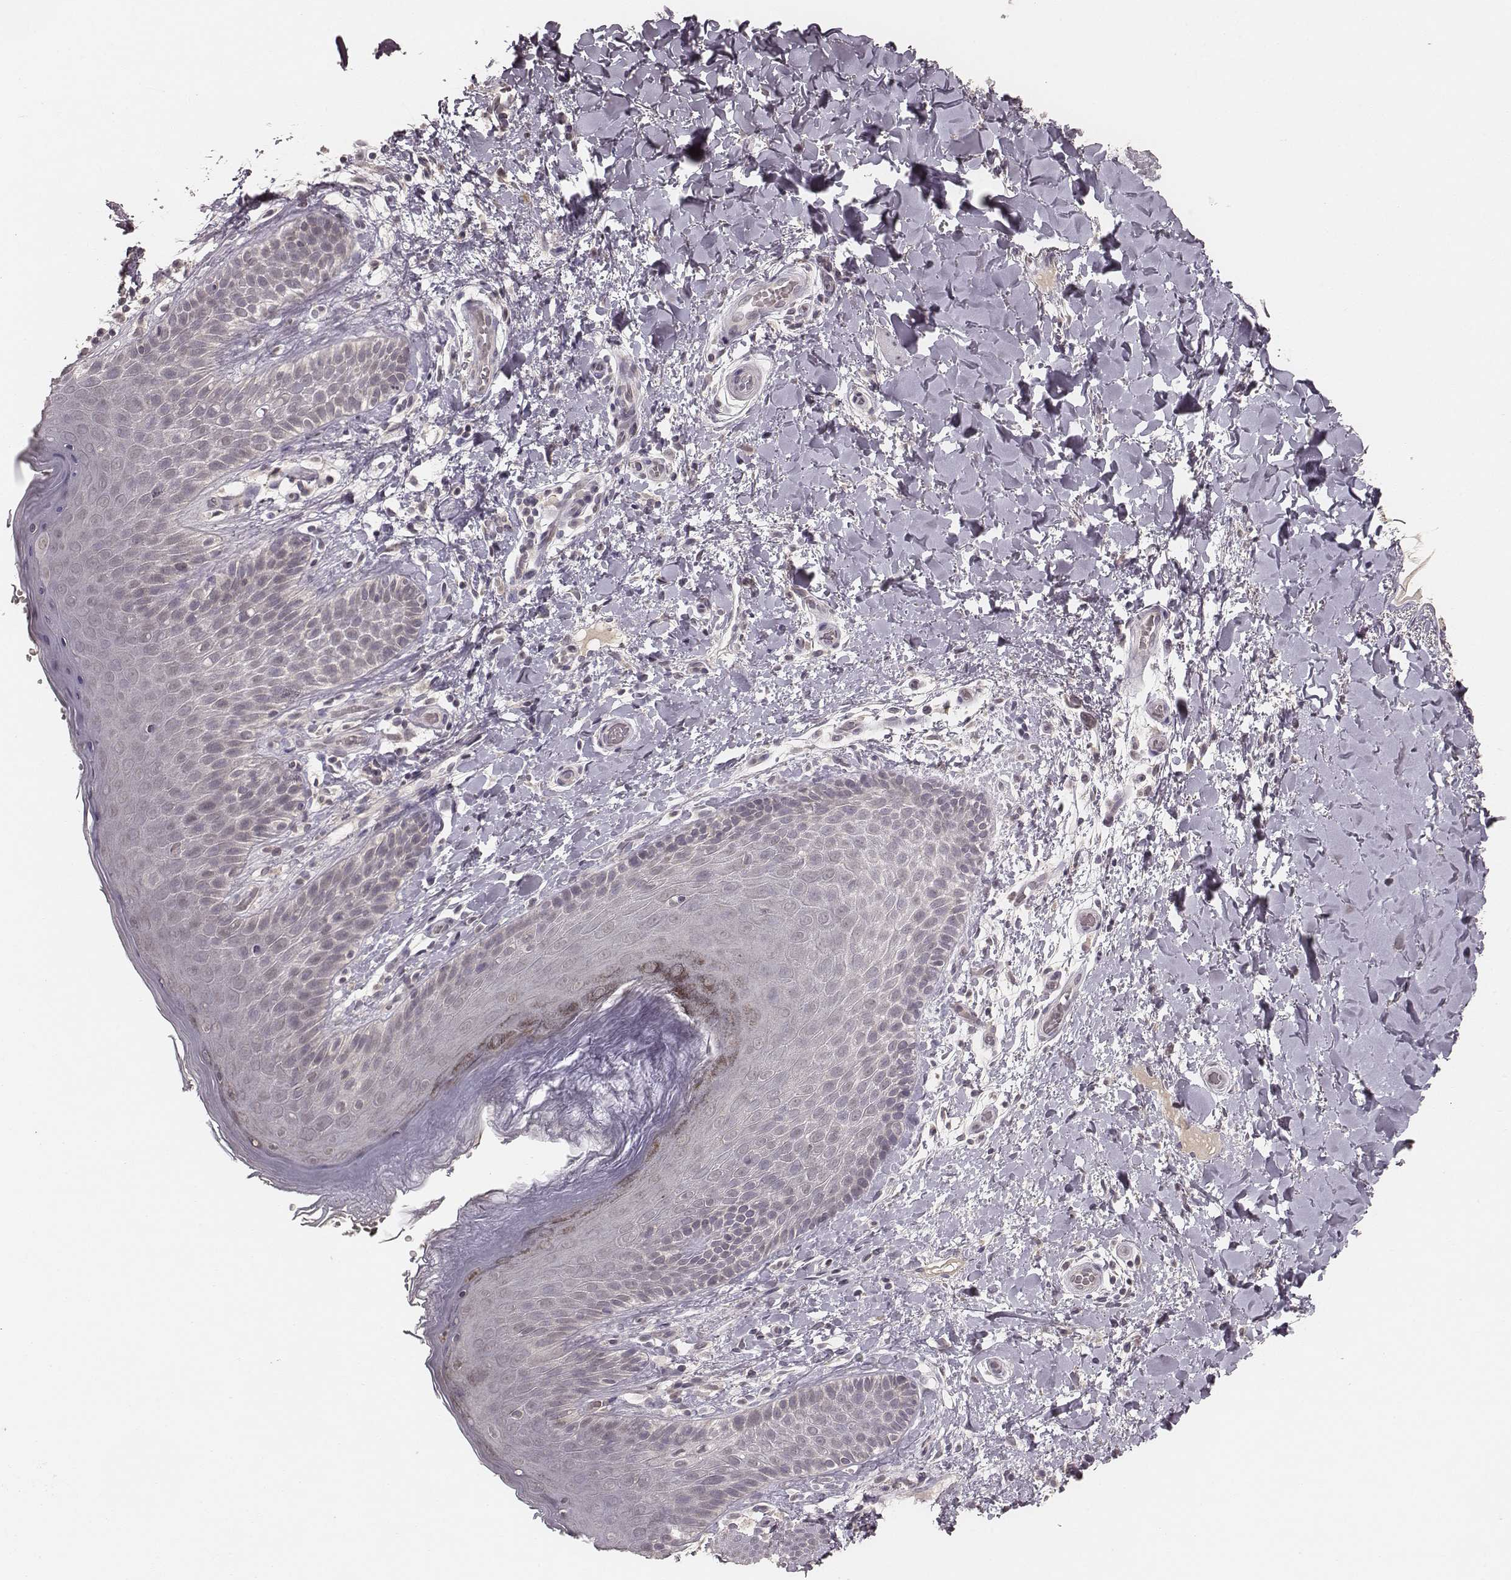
{"staining": {"intensity": "negative", "quantity": "none", "location": "none"}, "tissue": "skin", "cell_type": "Epidermal cells", "image_type": "normal", "snomed": [{"axis": "morphology", "description": "Normal tissue, NOS"}, {"axis": "topography", "description": "Anal"}], "caption": "A high-resolution image shows IHC staining of benign skin, which reveals no significant staining in epidermal cells.", "gene": "LY6K", "patient": {"sex": "male", "age": 36}}